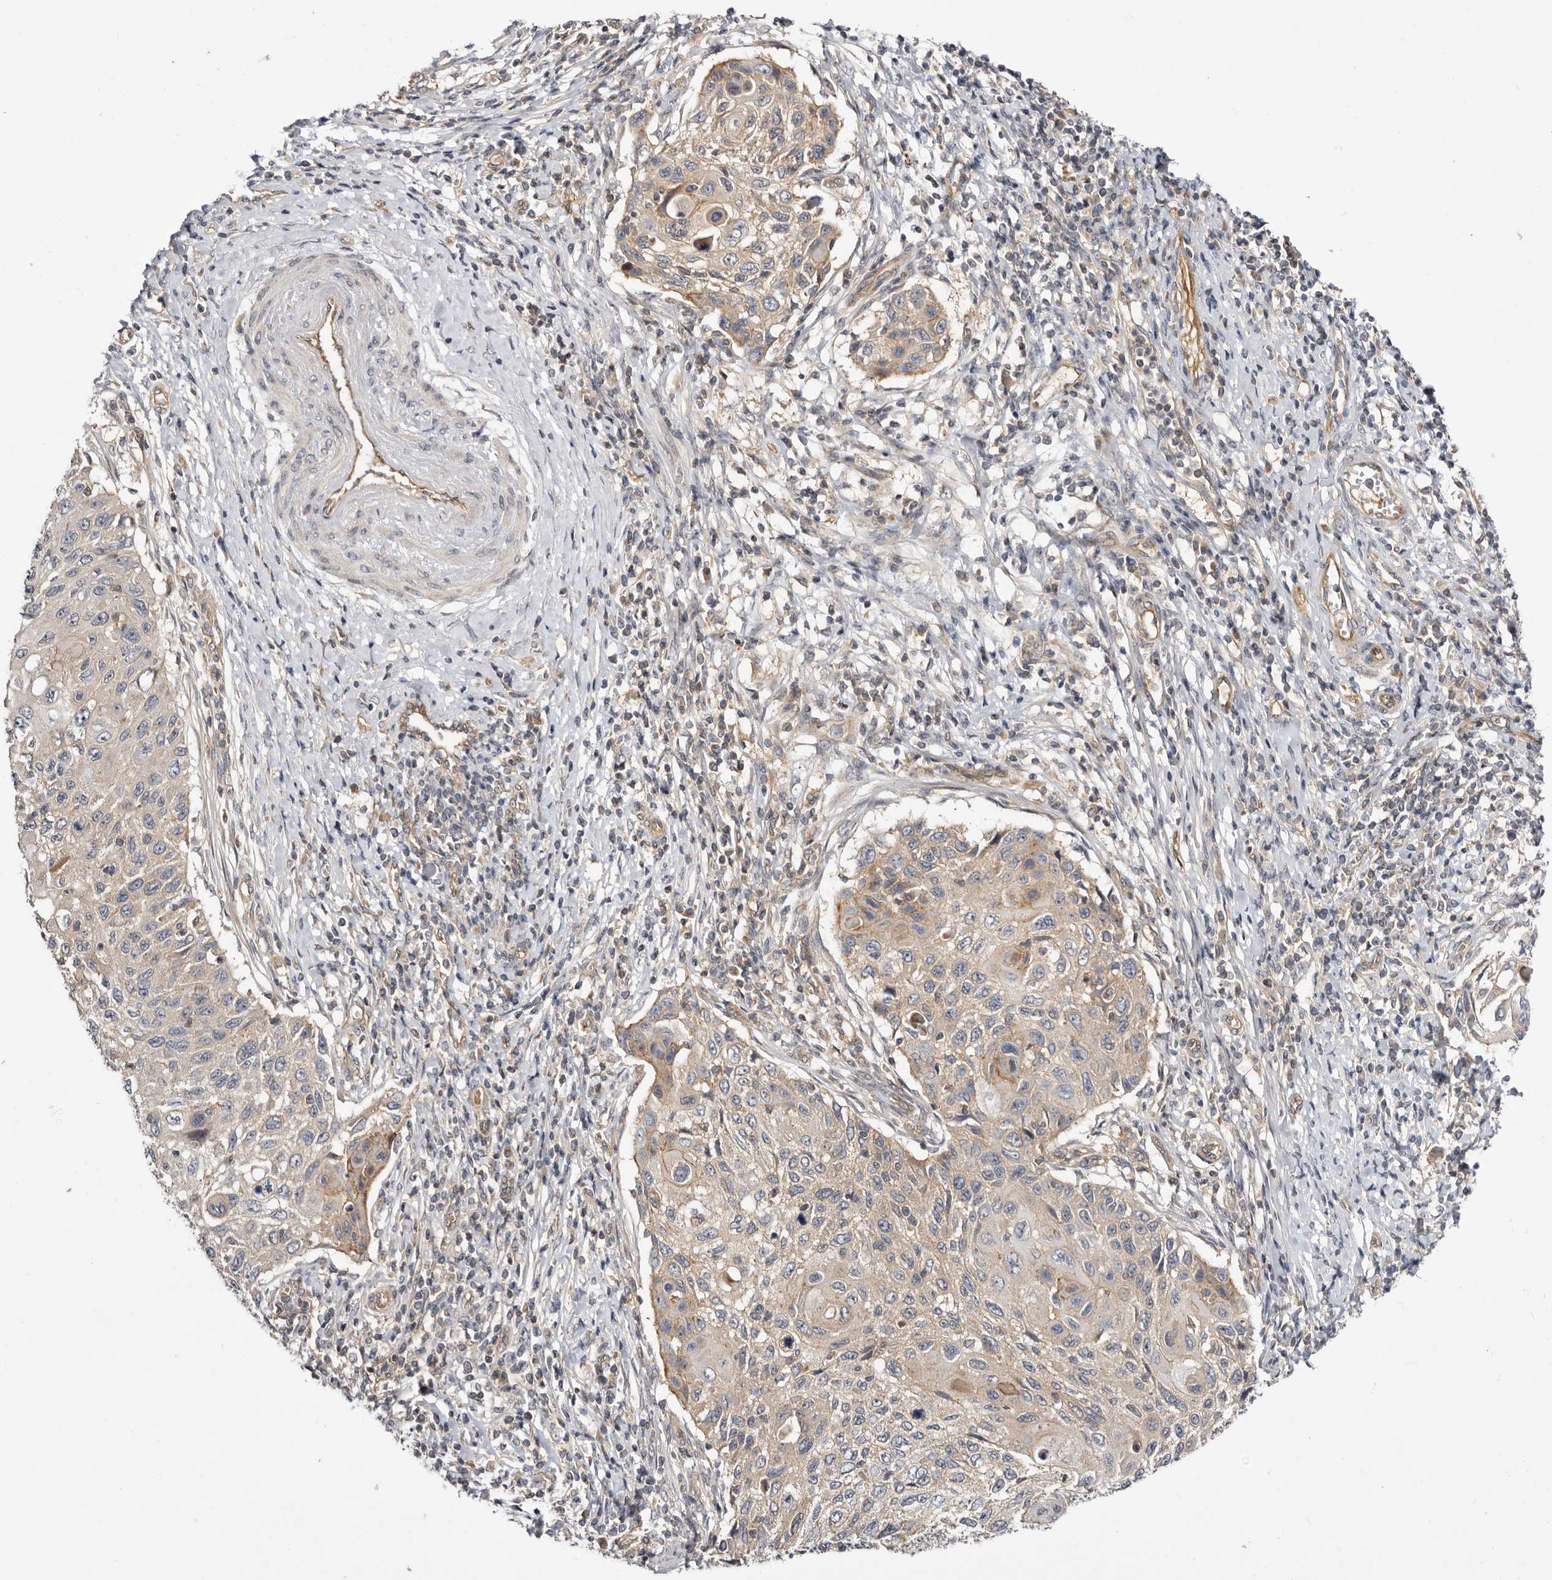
{"staining": {"intensity": "weak", "quantity": "25%-75%", "location": "cytoplasmic/membranous"}, "tissue": "cervical cancer", "cell_type": "Tumor cells", "image_type": "cancer", "snomed": [{"axis": "morphology", "description": "Squamous cell carcinoma, NOS"}, {"axis": "topography", "description": "Cervix"}], "caption": "Immunohistochemical staining of squamous cell carcinoma (cervical) demonstrates weak cytoplasmic/membranous protein positivity in about 25%-75% of tumor cells. (IHC, brightfield microscopy, high magnification).", "gene": "PANK4", "patient": {"sex": "female", "age": 70}}